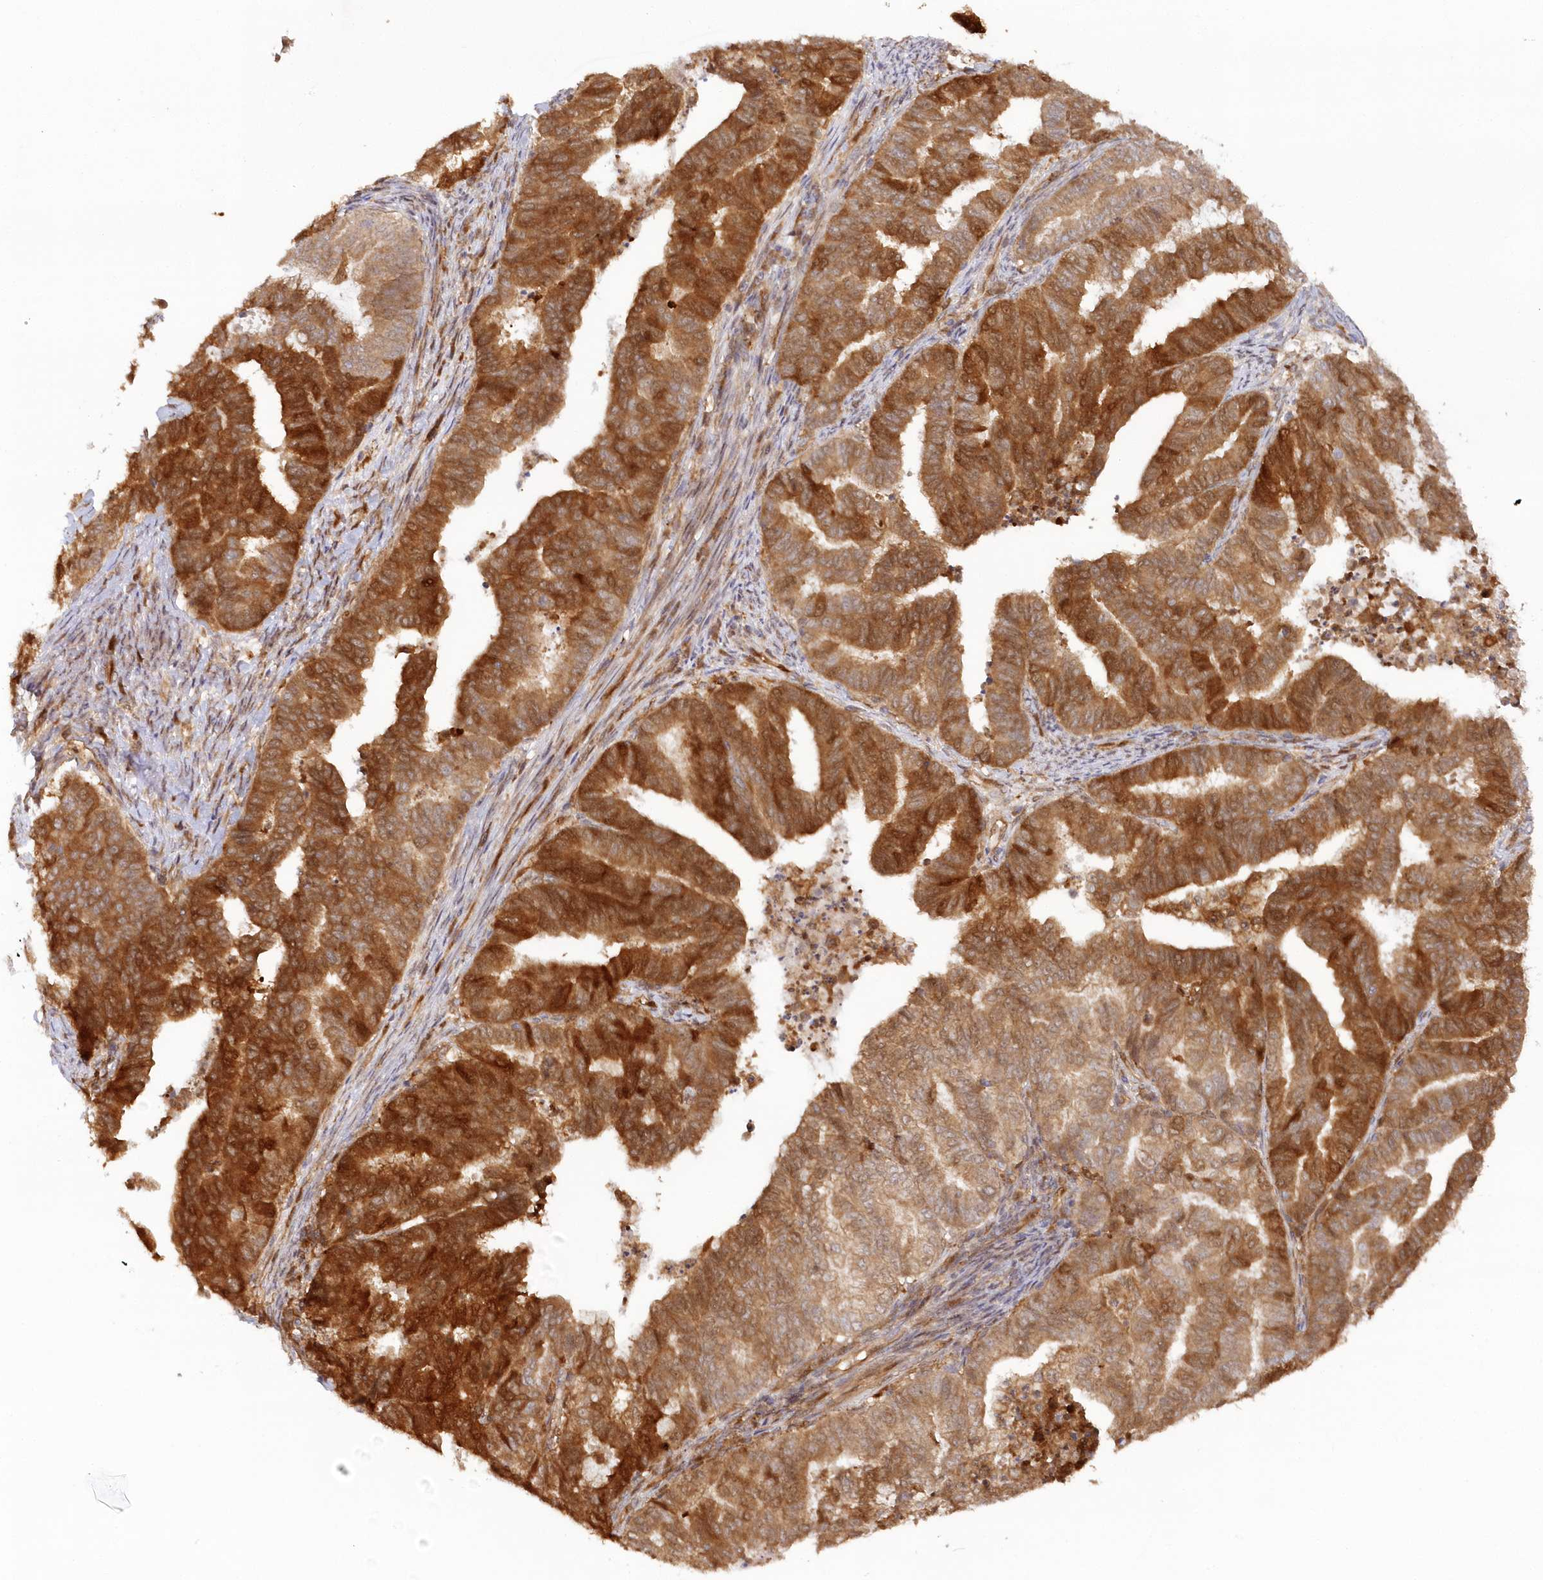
{"staining": {"intensity": "strong", "quantity": ">75%", "location": "cytoplasmic/membranous"}, "tissue": "endometrial cancer", "cell_type": "Tumor cells", "image_type": "cancer", "snomed": [{"axis": "morphology", "description": "Adenocarcinoma, NOS"}, {"axis": "topography", "description": "Endometrium"}], "caption": "Immunohistochemical staining of human adenocarcinoma (endometrial) displays strong cytoplasmic/membranous protein expression in approximately >75% of tumor cells.", "gene": "GBE1", "patient": {"sex": "female", "age": 79}}